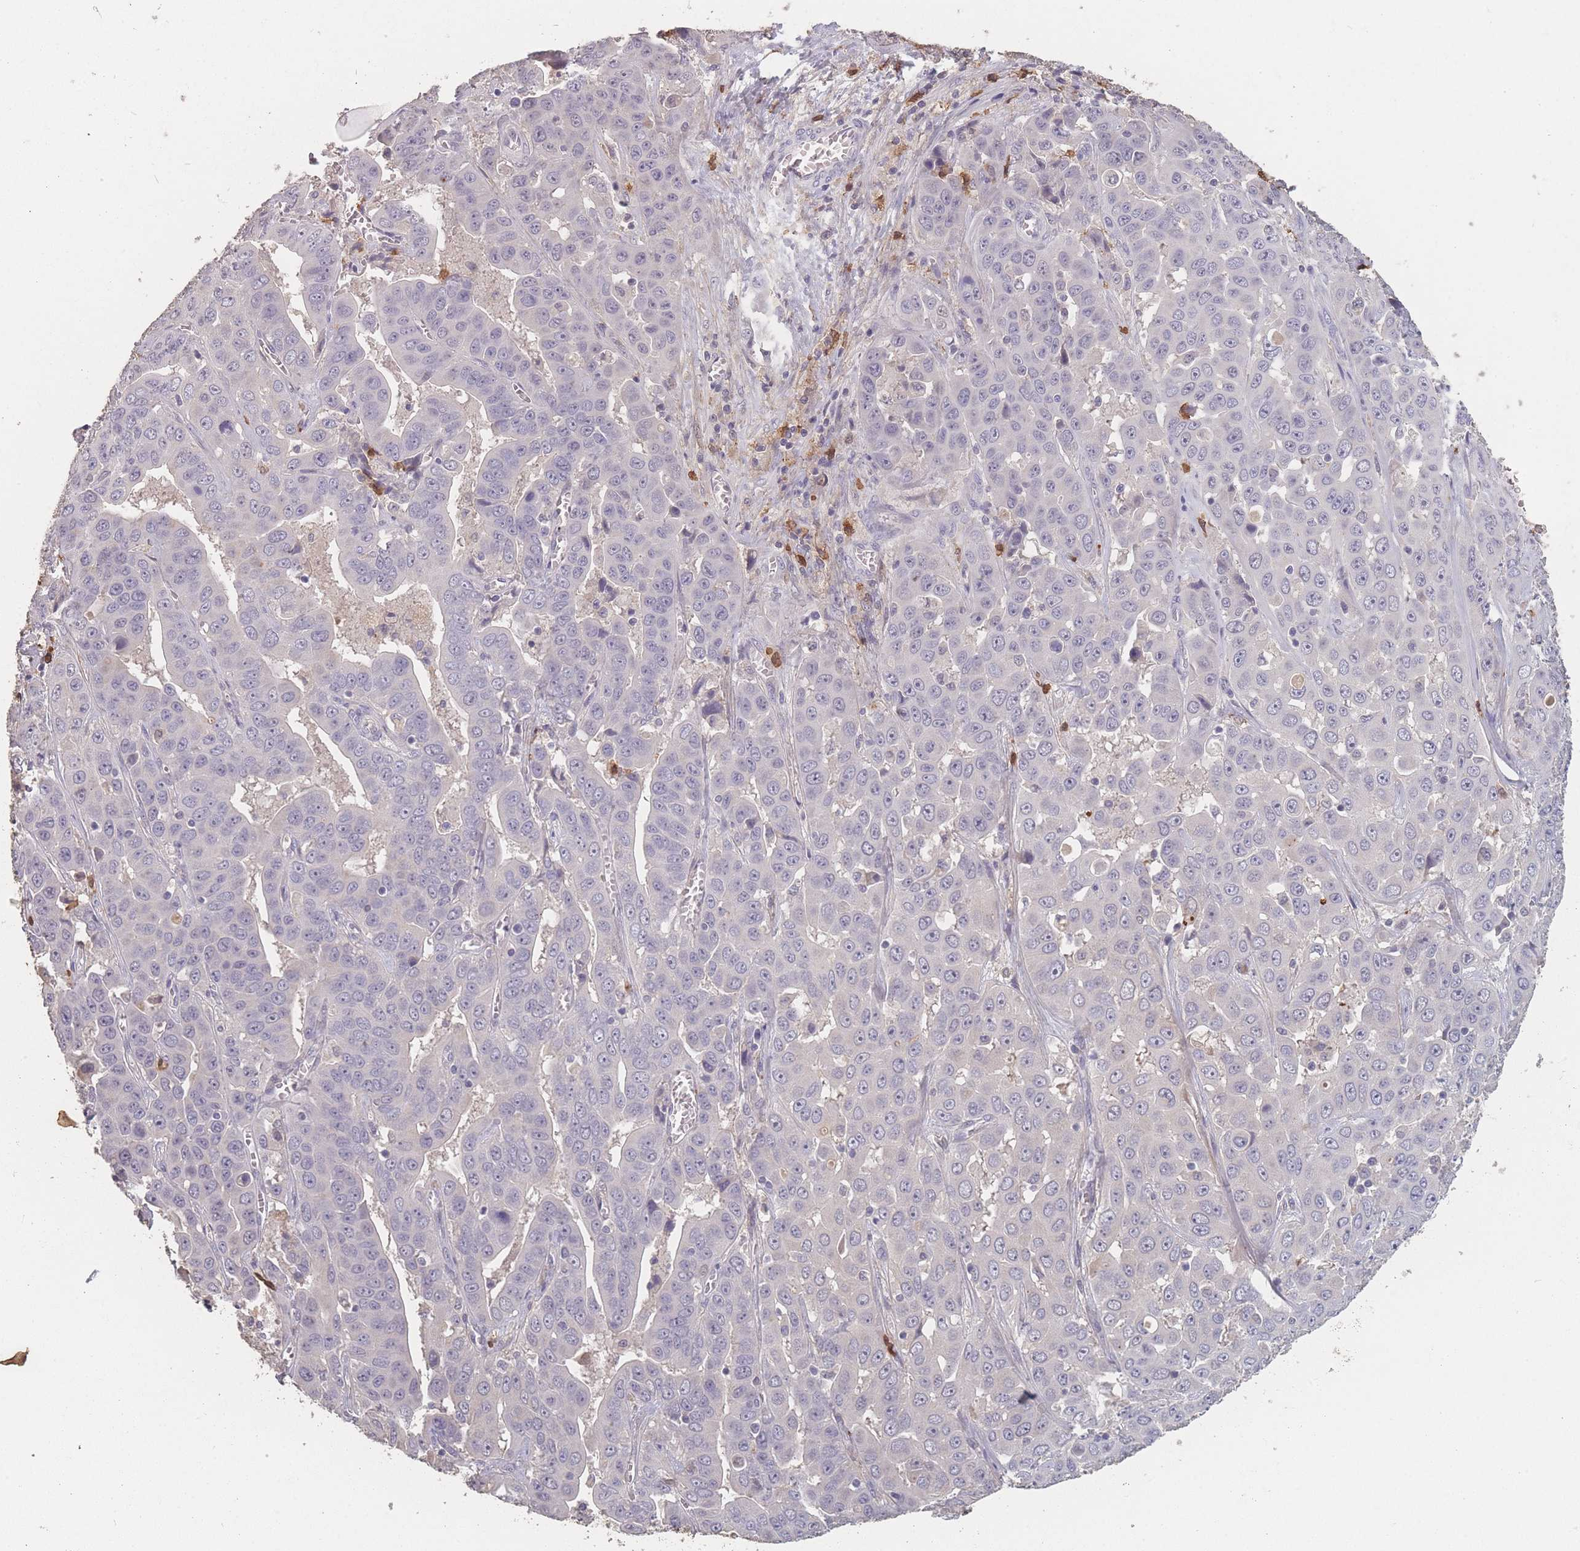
{"staining": {"intensity": "negative", "quantity": "none", "location": "none"}, "tissue": "liver cancer", "cell_type": "Tumor cells", "image_type": "cancer", "snomed": [{"axis": "morphology", "description": "Cholangiocarcinoma"}, {"axis": "topography", "description": "Liver"}], "caption": "This is an IHC photomicrograph of liver cholangiocarcinoma. There is no expression in tumor cells.", "gene": "BST1", "patient": {"sex": "female", "age": 52}}